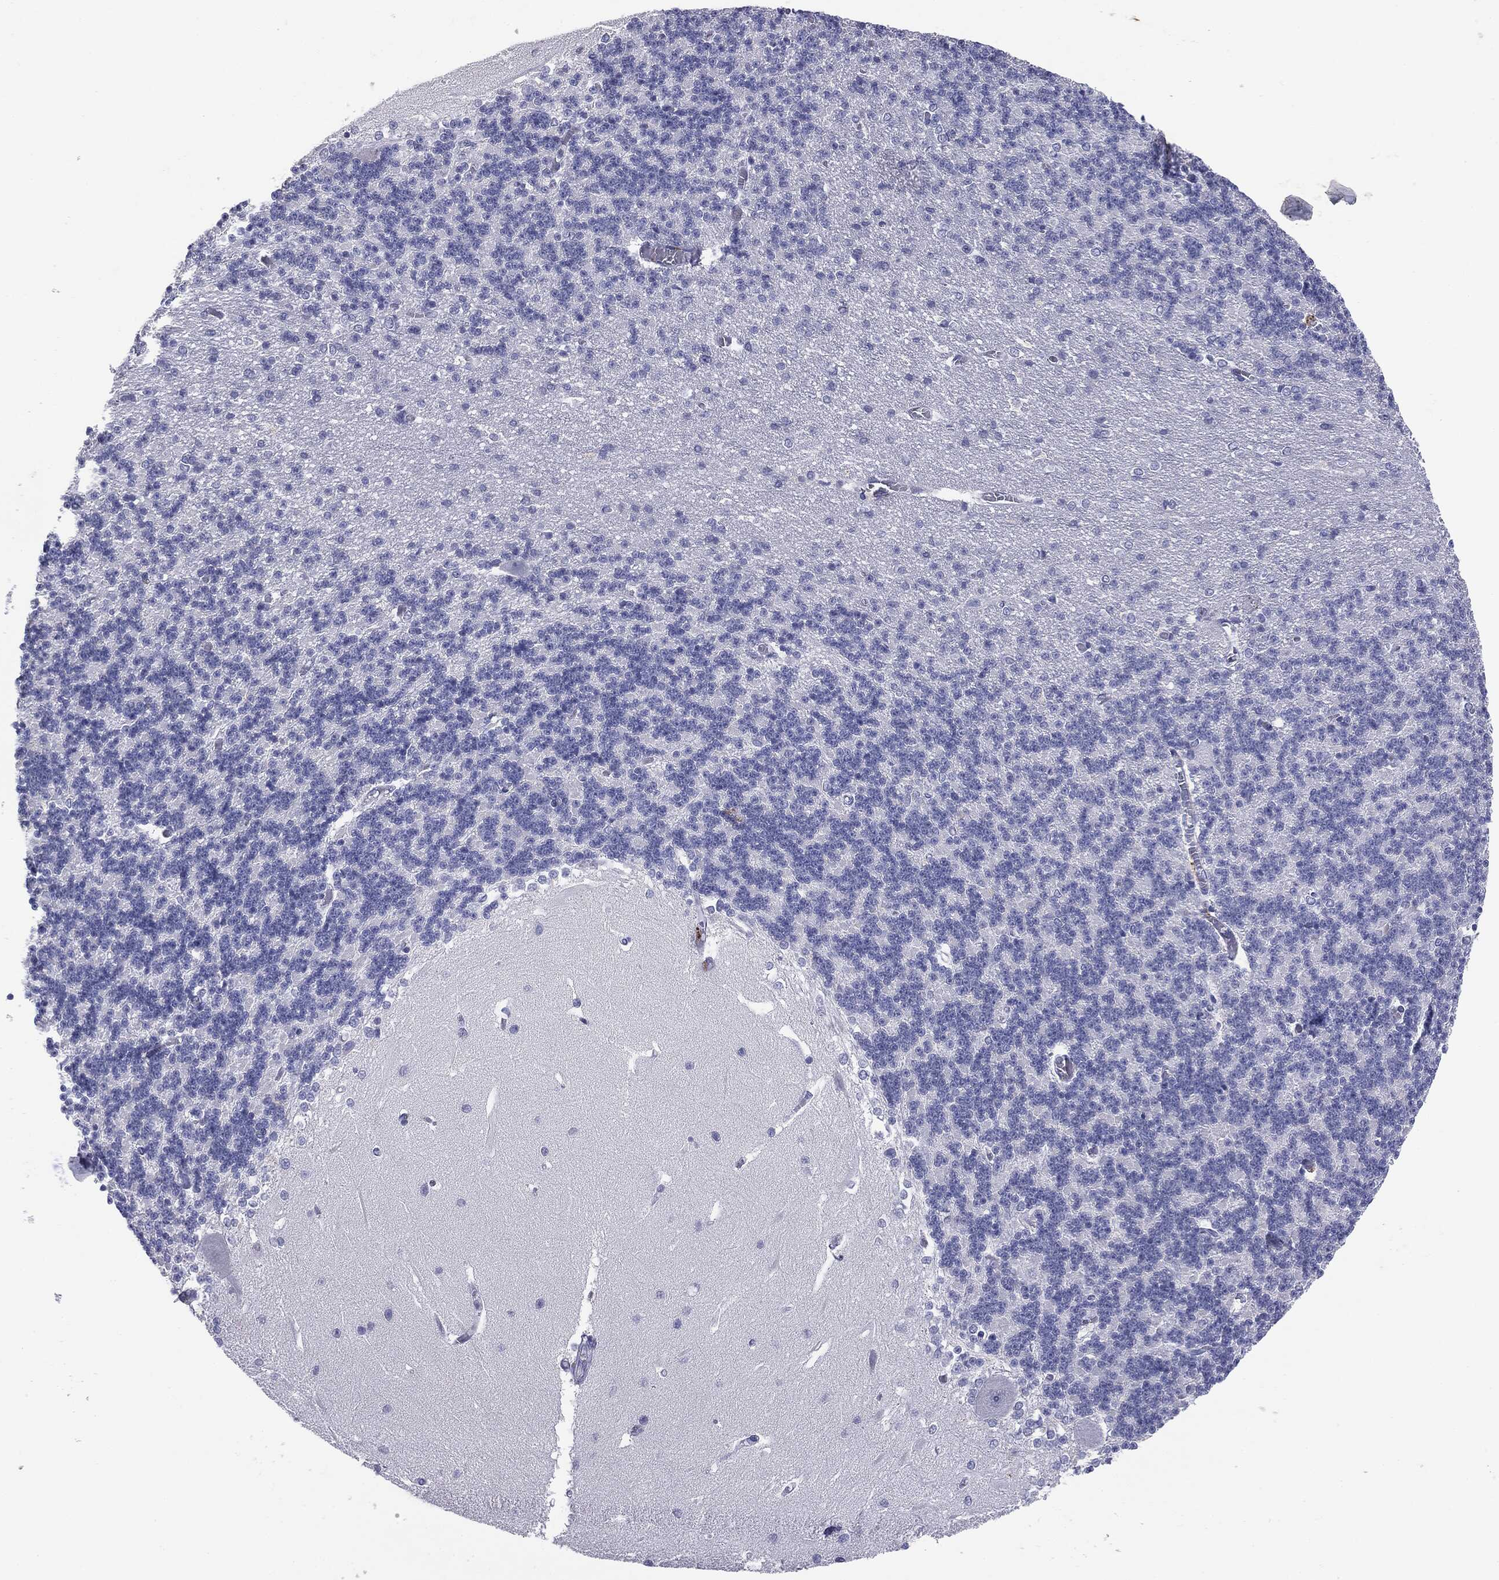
{"staining": {"intensity": "negative", "quantity": "none", "location": "none"}, "tissue": "cerebellum", "cell_type": "Cells in granular layer", "image_type": "normal", "snomed": [{"axis": "morphology", "description": "Normal tissue, NOS"}, {"axis": "topography", "description": "Cerebellum"}], "caption": "Micrograph shows no protein expression in cells in granular layer of normal cerebellum. (DAB IHC with hematoxylin counter stain).", "gene": "SERPINB4", "patient": {"sex": "male", "age": 37}}